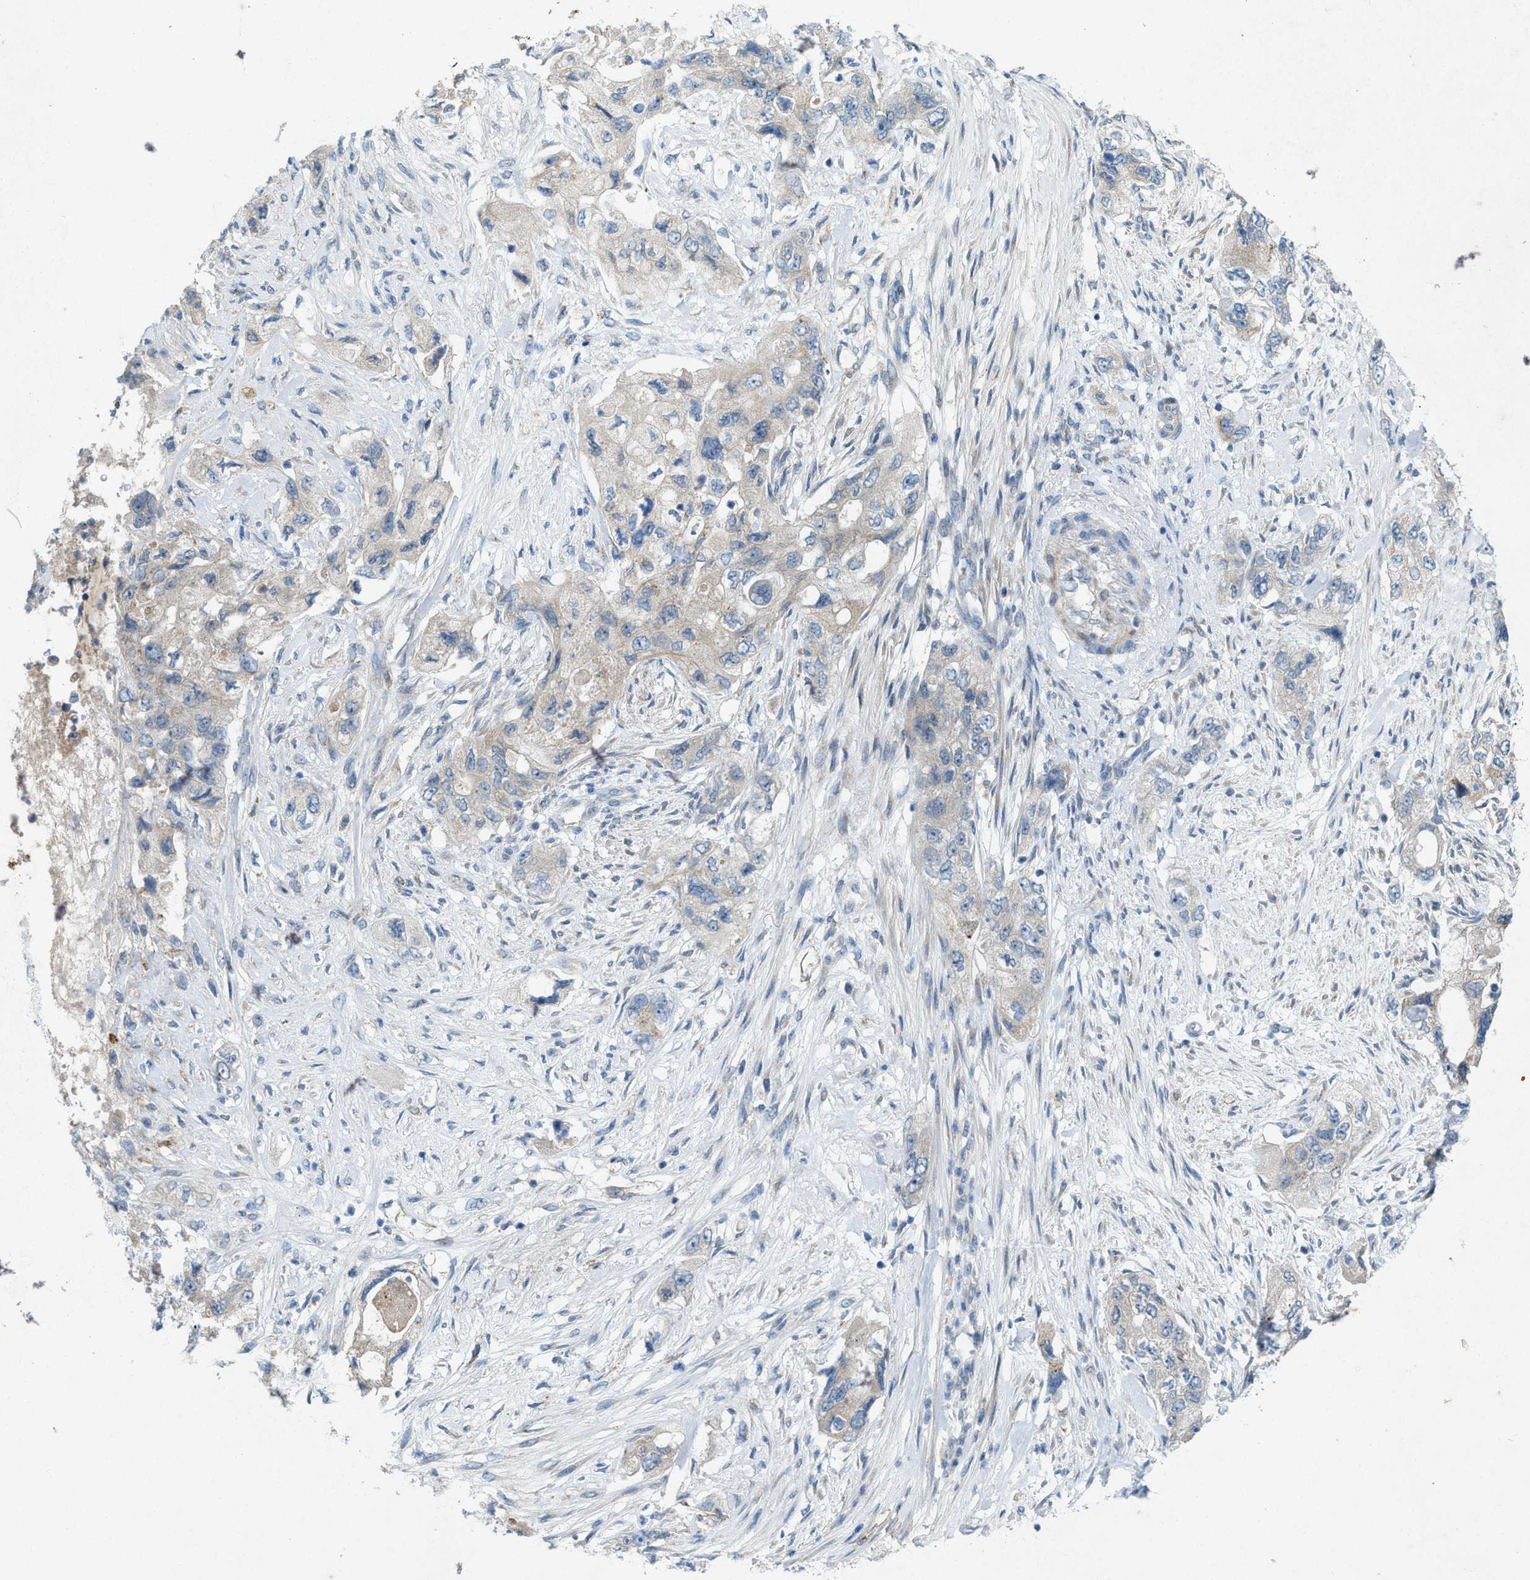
{"staining": {"intensity": "weak", "quantity": "<25%", "location": "cytoplasmic/membranous"}, "tissue": "pancreatic cancer", "cell_type": "Tumor cells", "image_type": "cancer", "snomed": [{"axis": "morphology", "description": "Adenocarcinoma, NOS"}, {"axis": "topography", "description": "Pancreas"}], "caption": "Immunohistochemistry of pancreatic cancer demonstrates no staining in tumor cells. (Immunohistochemistry, brightfield microscopy, high magnification).", "gene": "URGCP", "patient": {"sex": "female", "age": 73}}